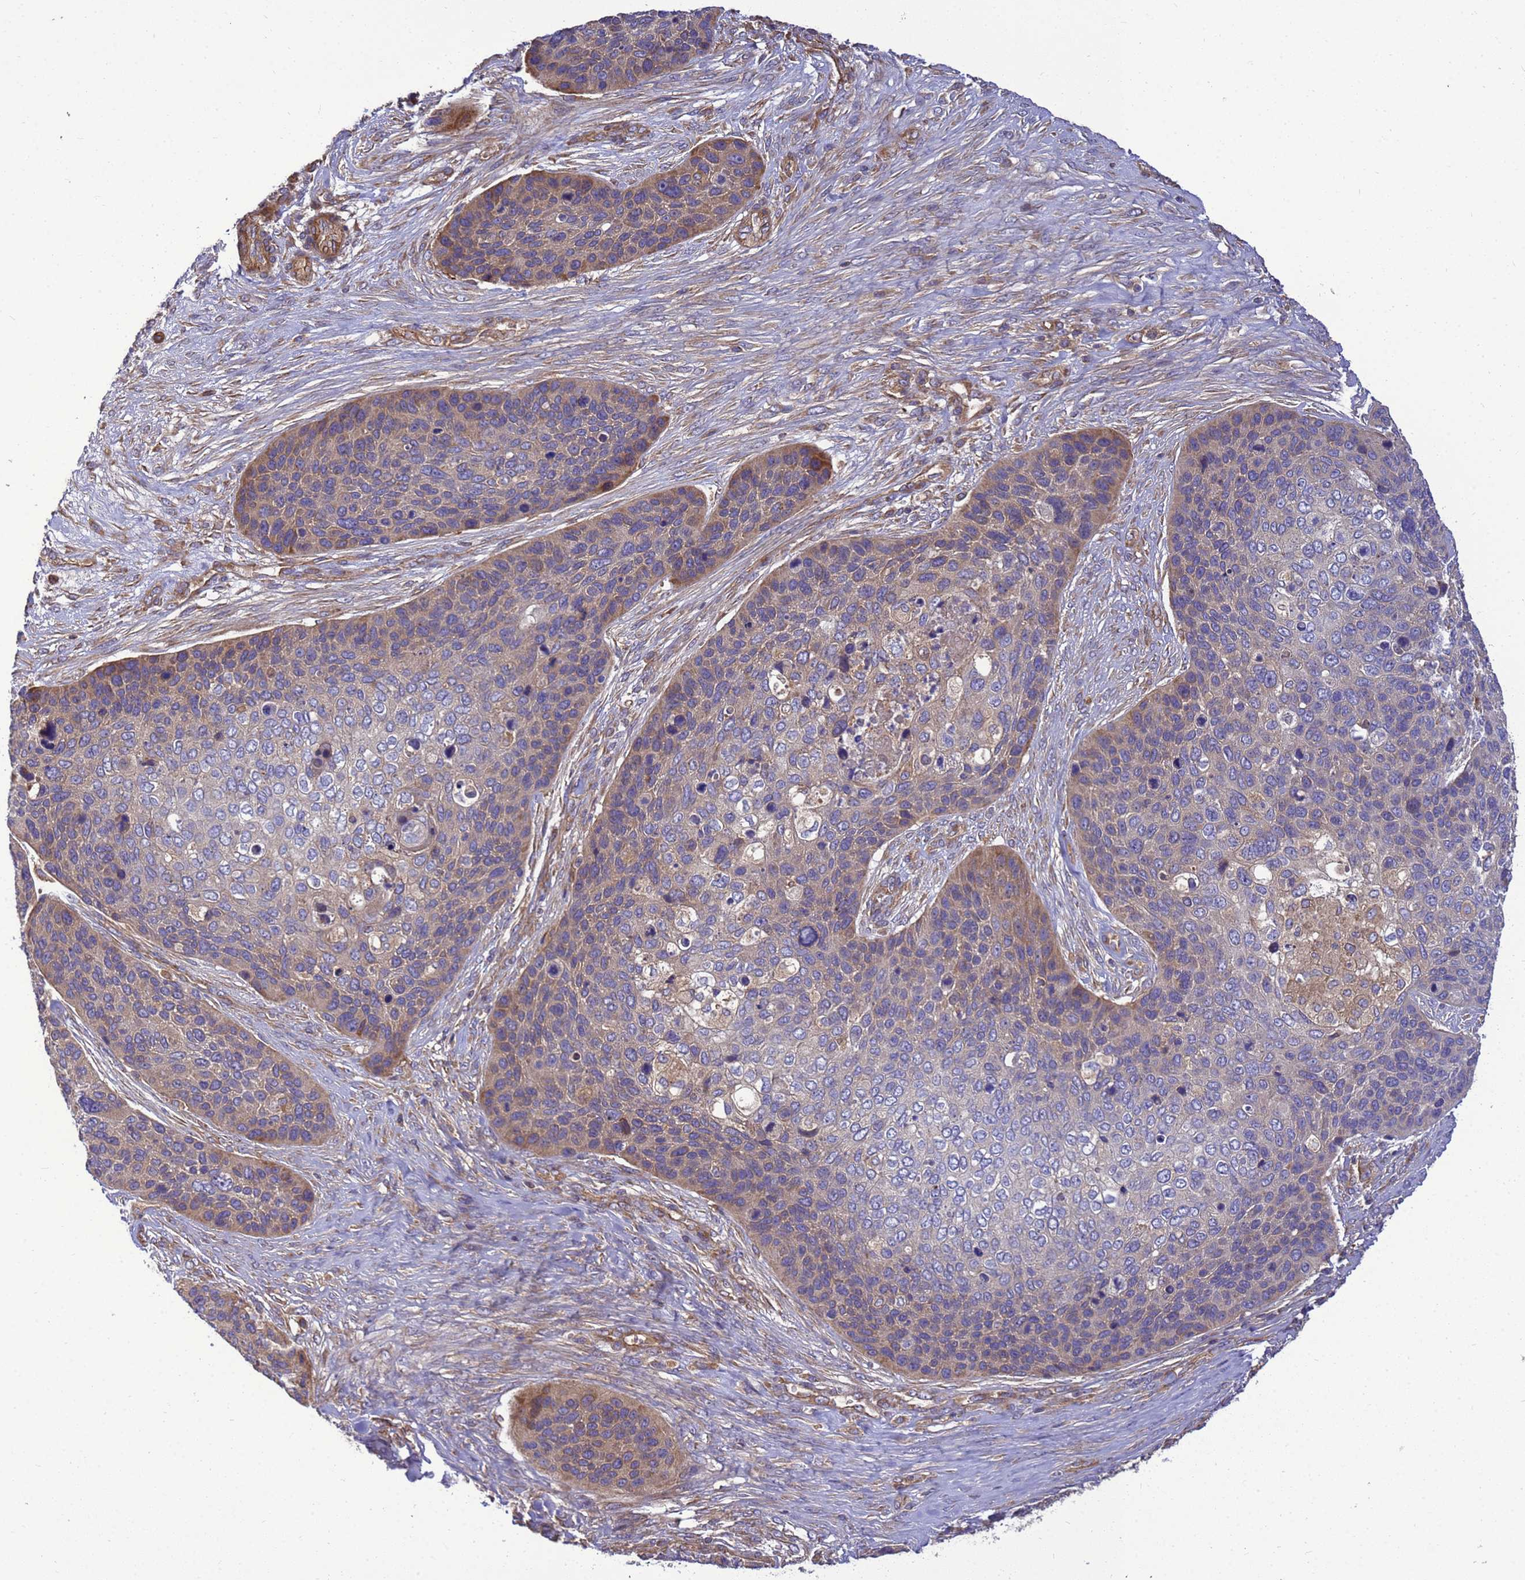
{"staining": {"intensity": "weak", "quantity": ">75%", "location": "cytoplasmic/membranous"}, "tissue": "skin cancer", "cell_type": "Tumor cells", "image_type": "cancer", "snomed": [{"axis": "morphology", "description": "Basal cell carcinoma"}, {"axis": "topography", "description": "Skin"}], "caption": "A micrograph of skin basal cell carcinoma stained for a protein displays weak cytoplasmic/membranous brown staining in tumor cells.", "gene": "BECN1", "patient": {"sex": "female", "age": 74}}